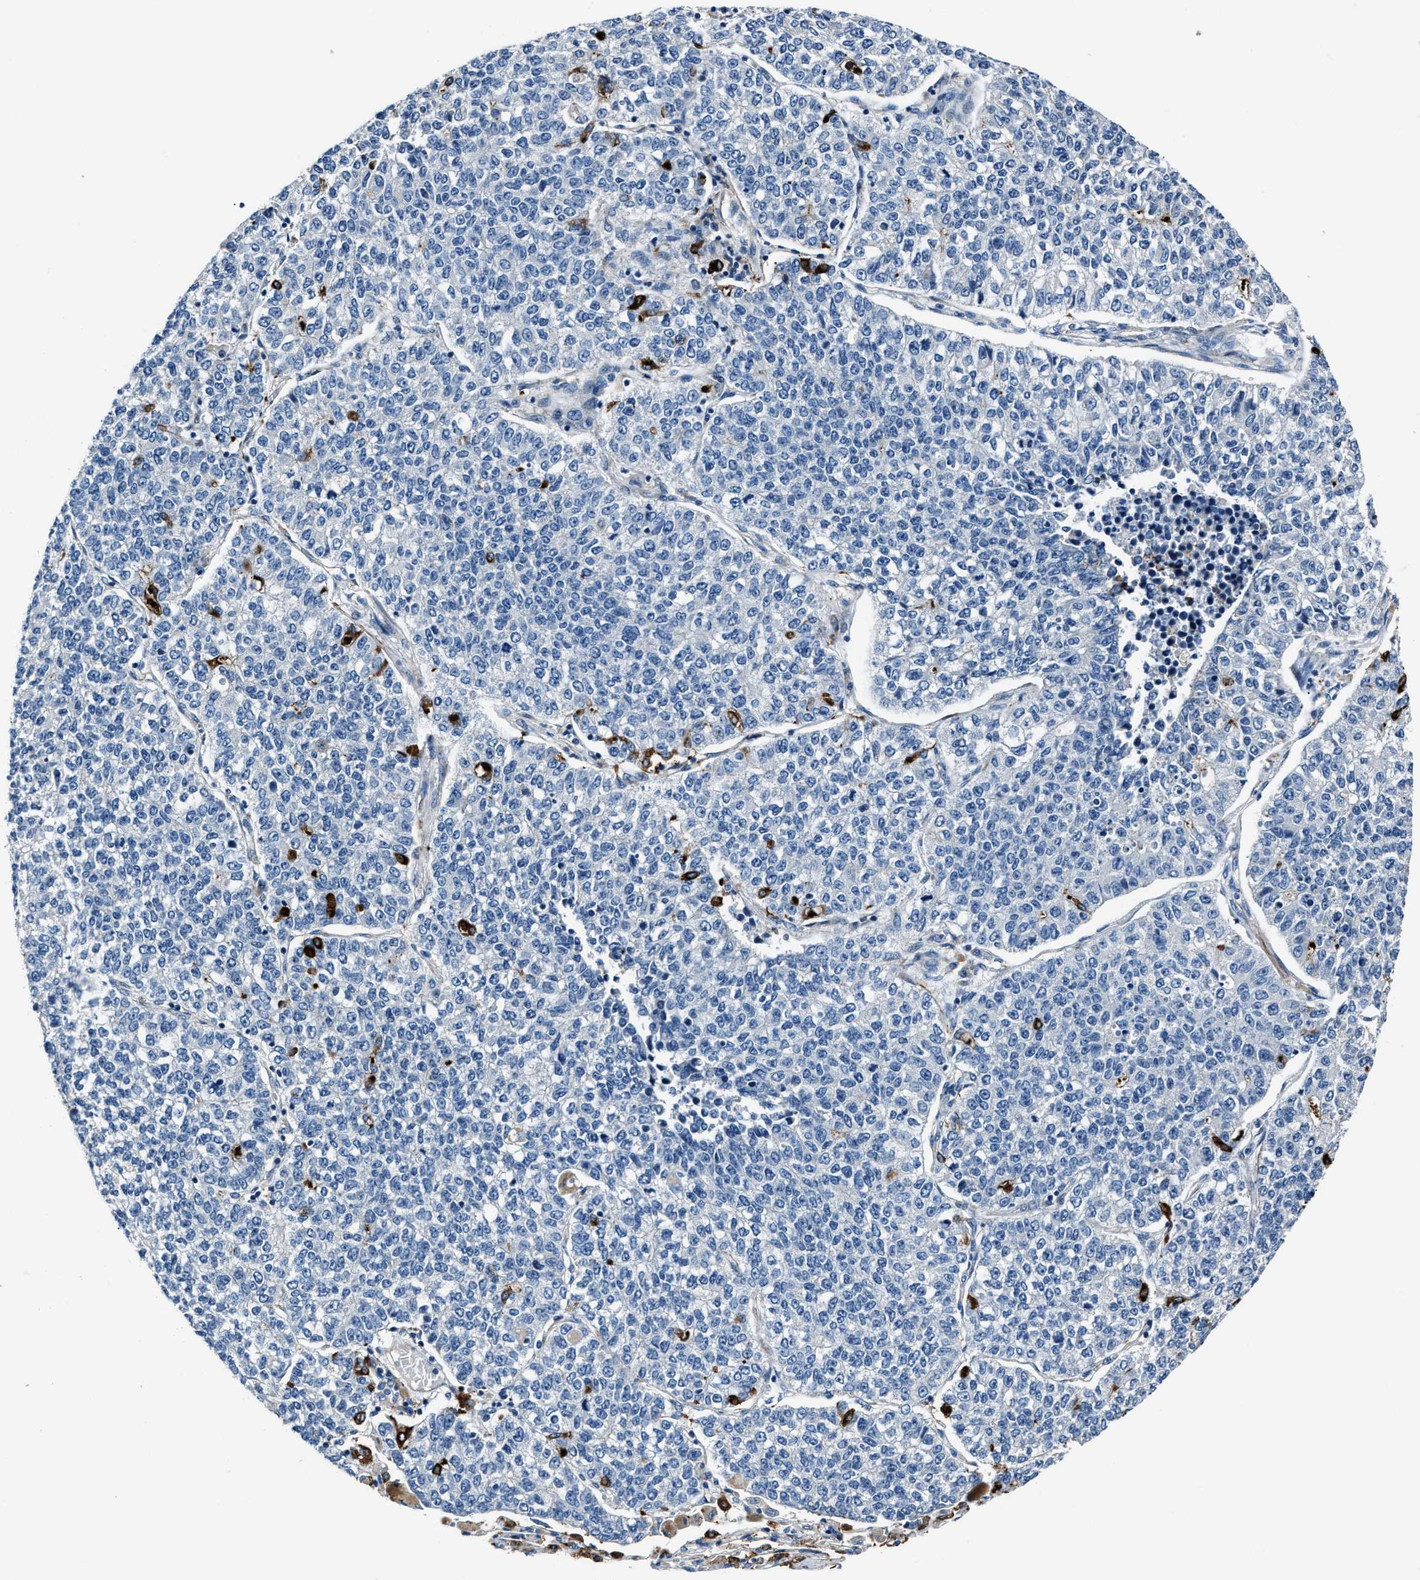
{"staining": {"intensity": "negative", "quantity": "none", "location": "none"}, "tissue": "lung cancer", "cell_type": "Tumor cells", "image_type": "cancer", "snomed": [{"axis": "morphology", "description": "Adenocarcinoma, NOS"}, {"axis": "topography", "description": "Lung"}], "caption": "This micrograph is of lung adenocarcinoma stained with IHC to label a protein in brown with the nuclei are counter-stained blue. There is no expression in tumor cells.", "gene": "MPDZ", "patient": {"sex": "male", "age": 49}}